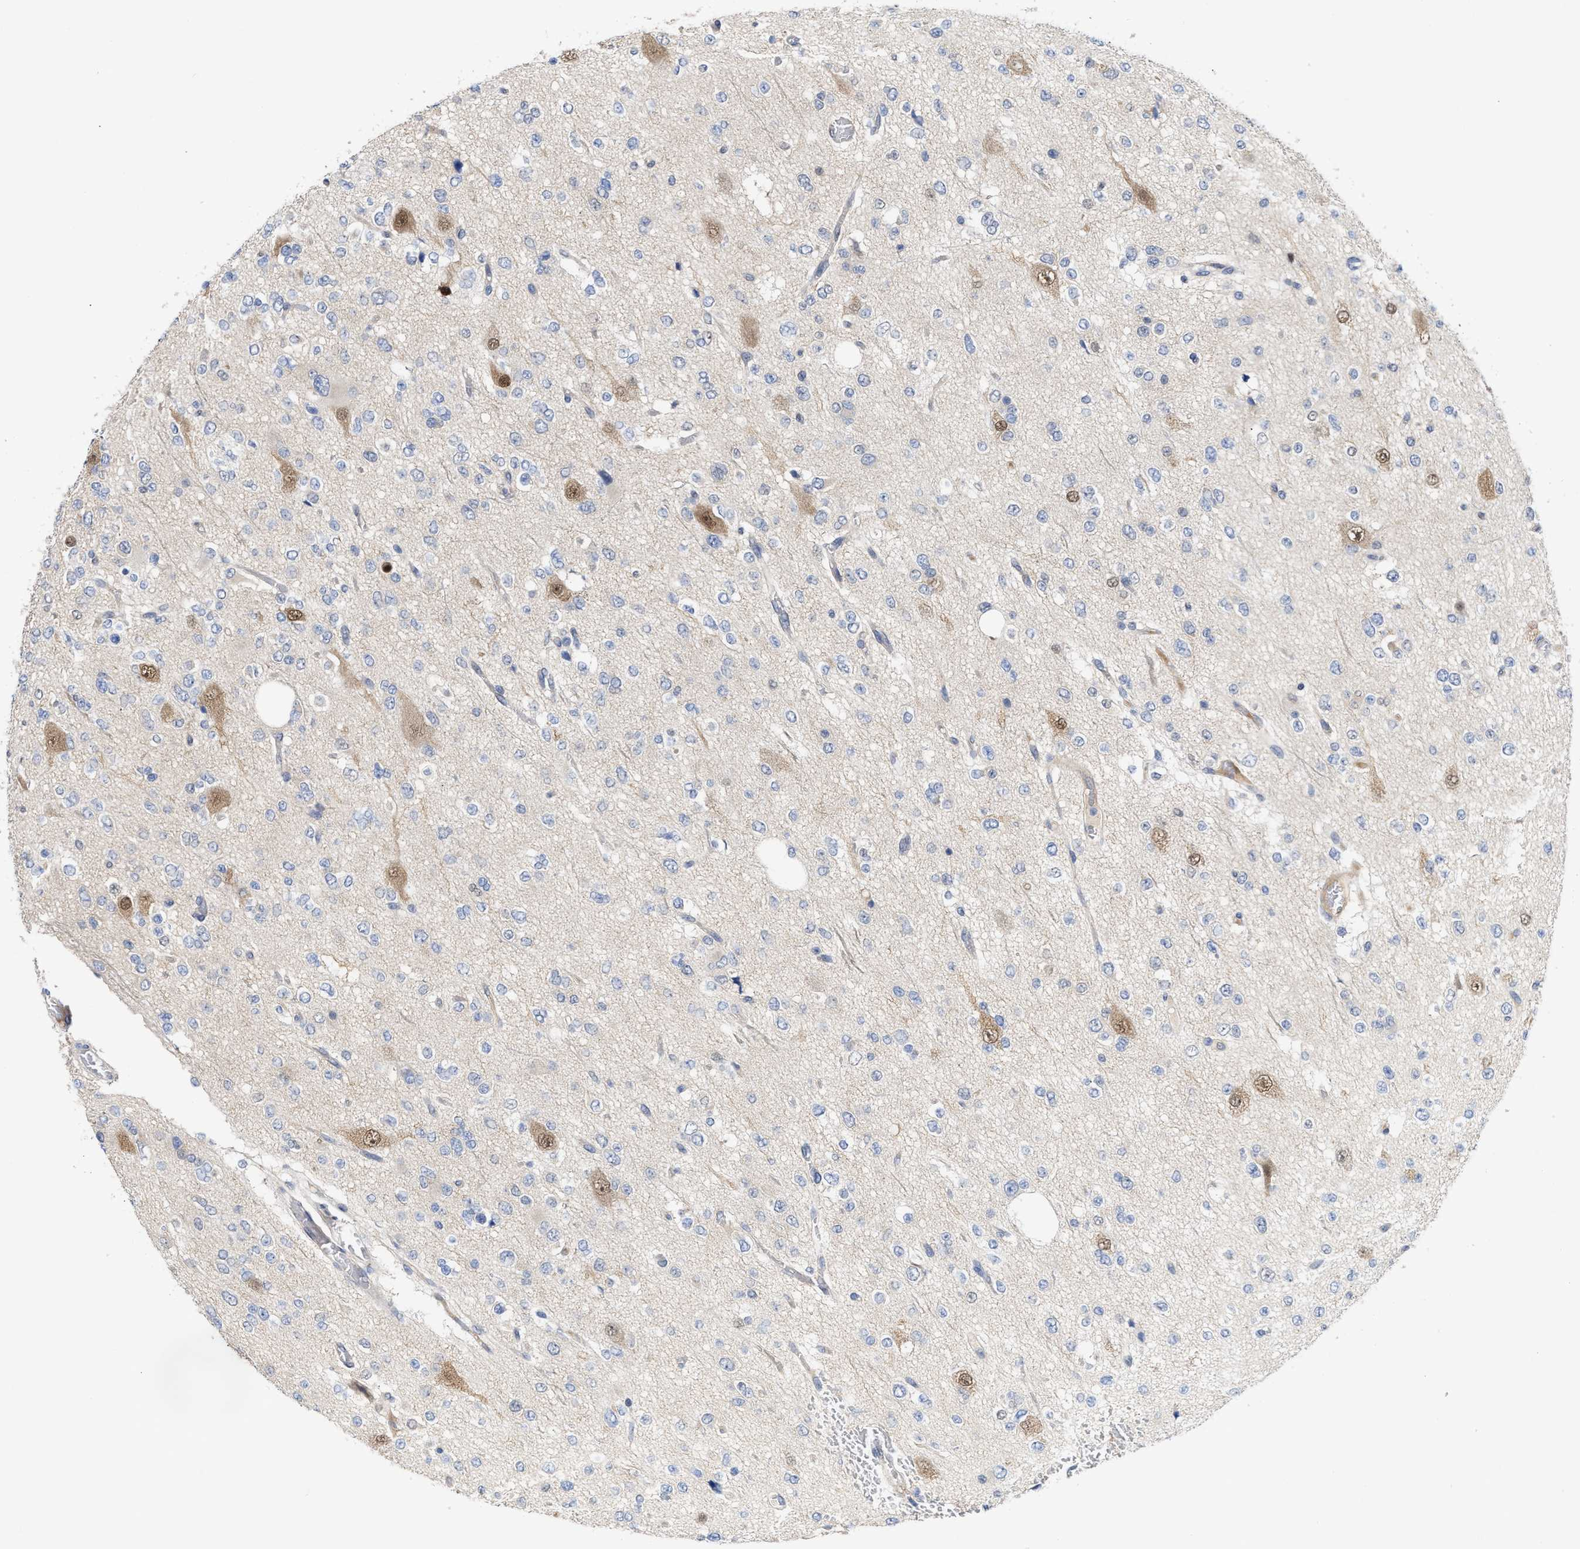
{"staining": {"intensity": "negative", "quantity": "none", "location": "none"}, "tissue": "glioma", "cell_type": "Tumor cells", "image_type": "cancer", "snomed": [{"axis": "morphology", "description": "Glioma, malignant, Low grade"}, {"axis": "topography", "description": "Brain"}], "caption": "IHC micrograph of neoplastic tissue: low-grade glioma (malignant) stained with DAB shows no significant protein staining in tumor cells.", "gene": "BBLN", "patient": {"sex": "male", "age": 38}}